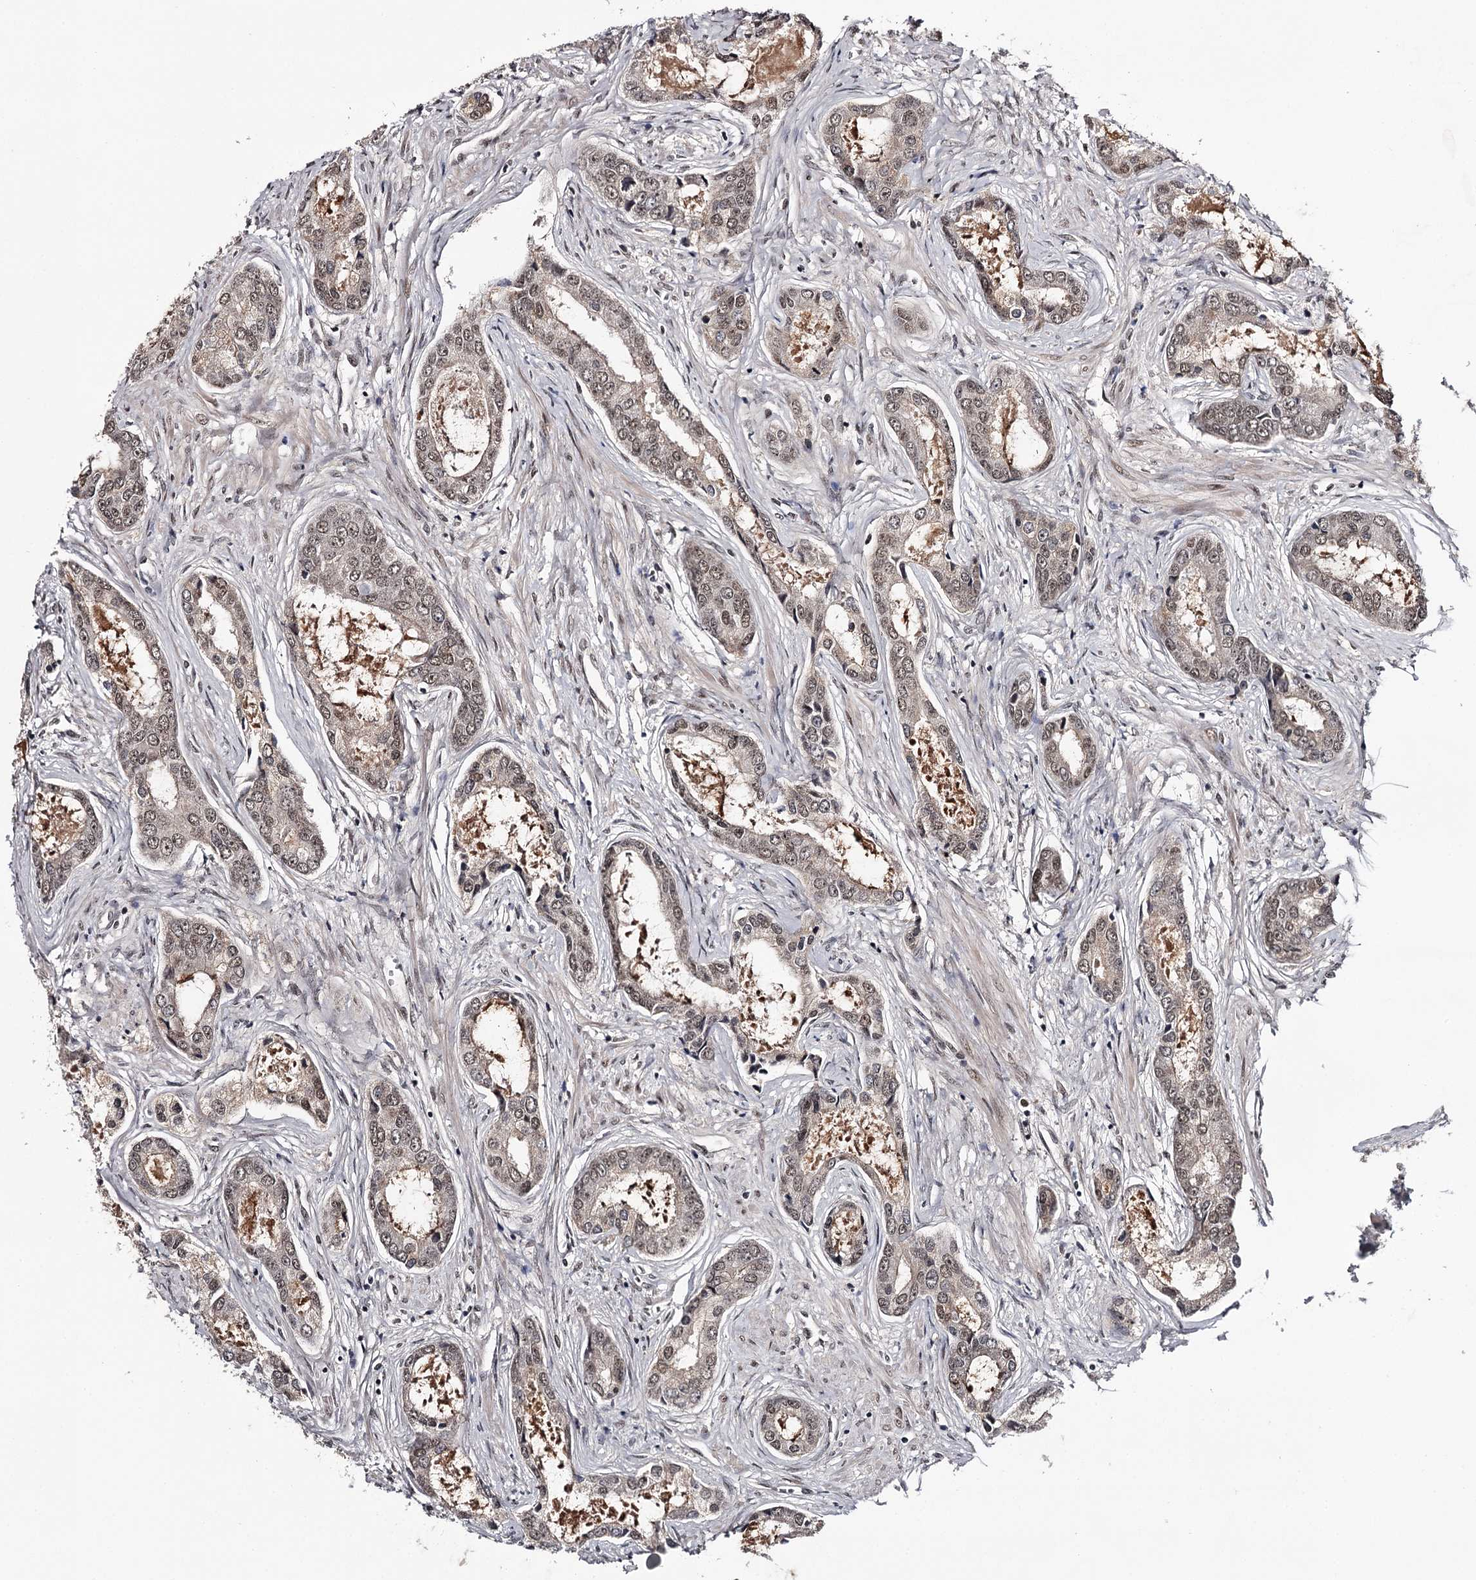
{"staining": {"intensity": "weak", "quantity": "25%-75%", "location": "cytoplasmic/membranous,nuclear"}, "tissue": "prostate cancer", "cell_type": "Tumor cells", "image_type": "cancer", "snomed": [{"axis": "morphology", "description": "Adenocarcinoma, Low grade"}, {"axis": "topography", "description": "Prostate"}], "caption": "Prostate cancer (adenocarcinoma (low-grade)) stained for a protein (brown) demonstrates weak cytoplasmic/membranous and nuclear positive staining in about 25%-75% of tumor cells.", "gene": "TTC33", "patient": {"sex": "male", "age": 68}}